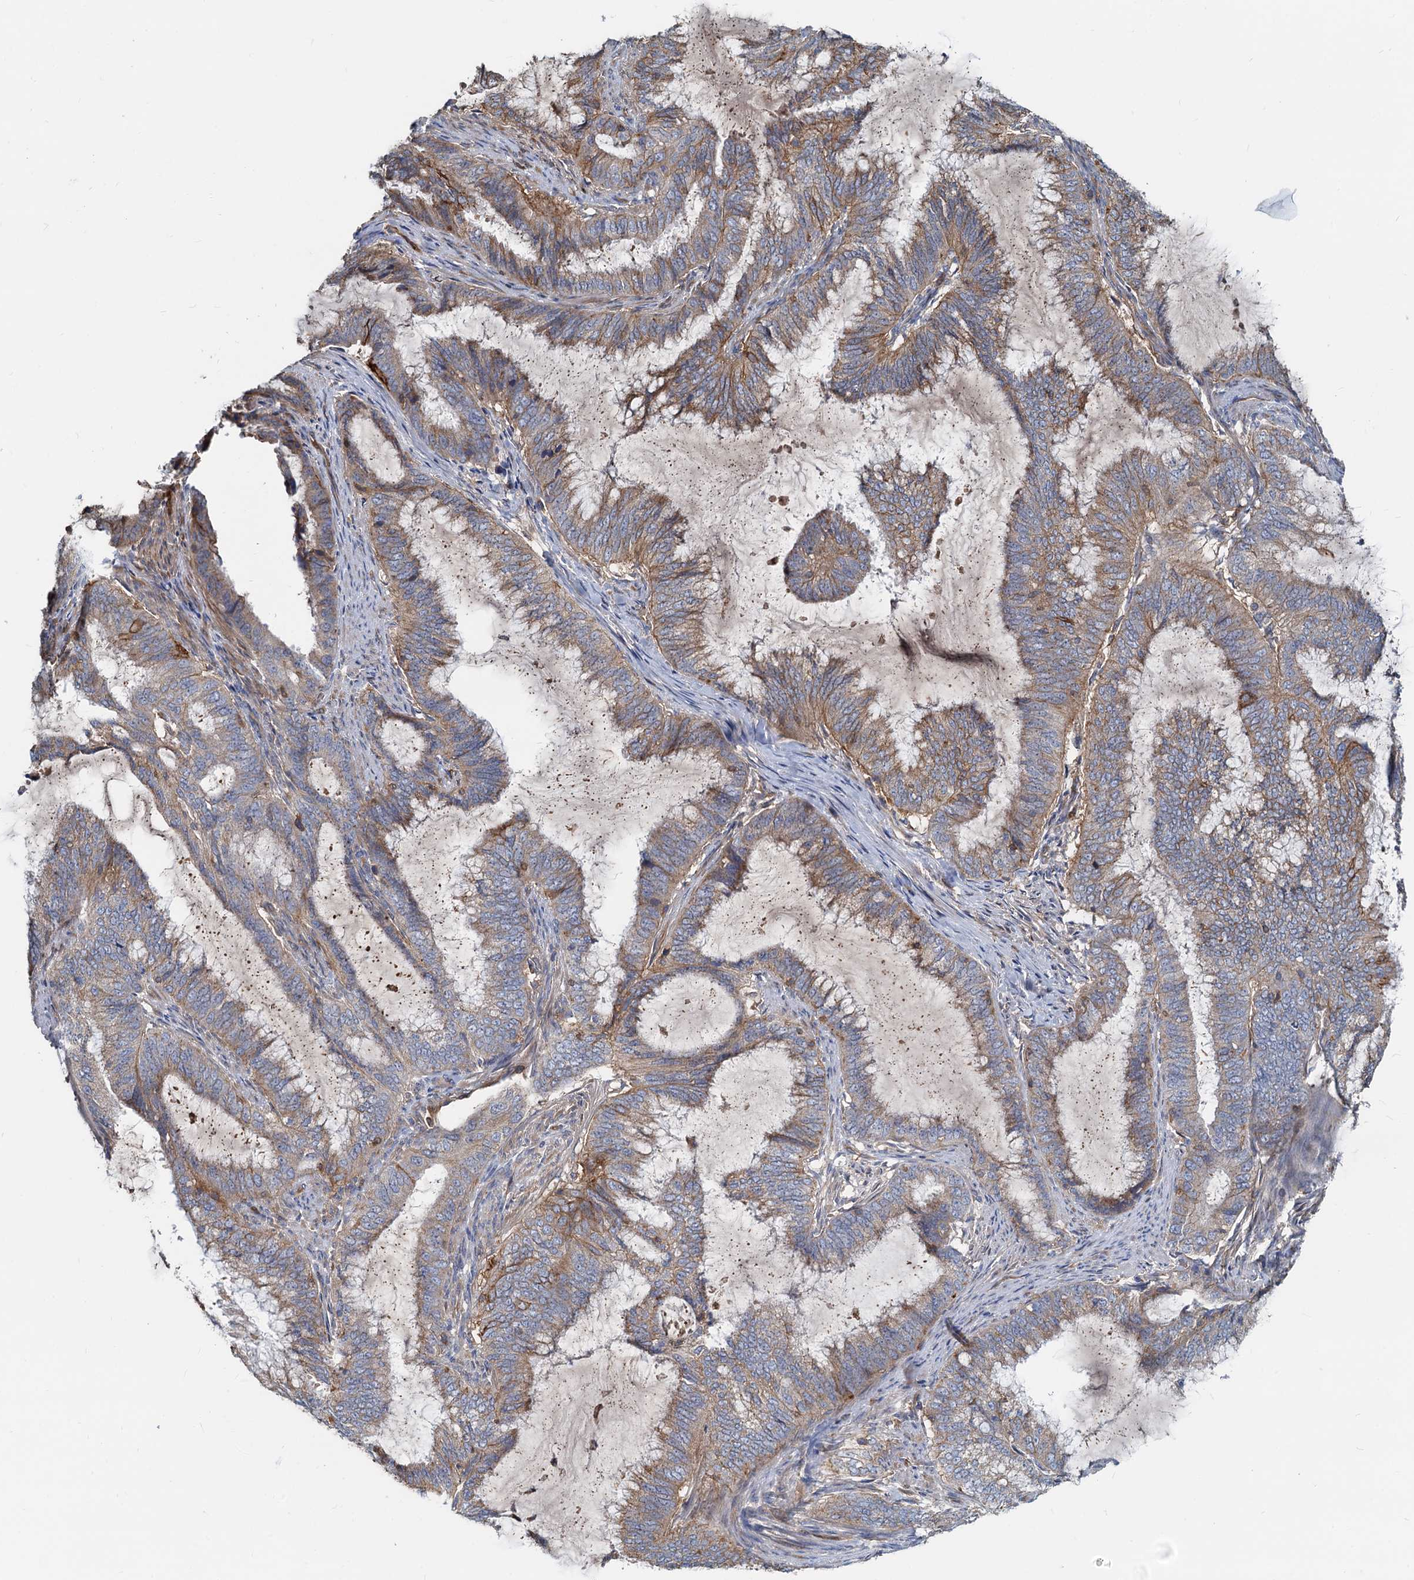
{"staining": {"intensity": "moderate", "quantity": "25%-75%", "location": "cytoplasmic/membranous"}, "tissue": "endometrial cancer", "cell_type": "Tumor cells", "image_type": "cancer", "snomed": [{"axis": "morphology", "description": "Adenocarcinoma, NOS"}, {"axis": "topography", "description": "Endometrium"}], "caption": "IHC (DAB) staining of human endometrial cancer reveals moderate cytoplasmic/membranous protein staining in approximately 25%-75% of tumor cells.", "gene": "LNX2", "patient": {"sex": "female", "age": 51}}